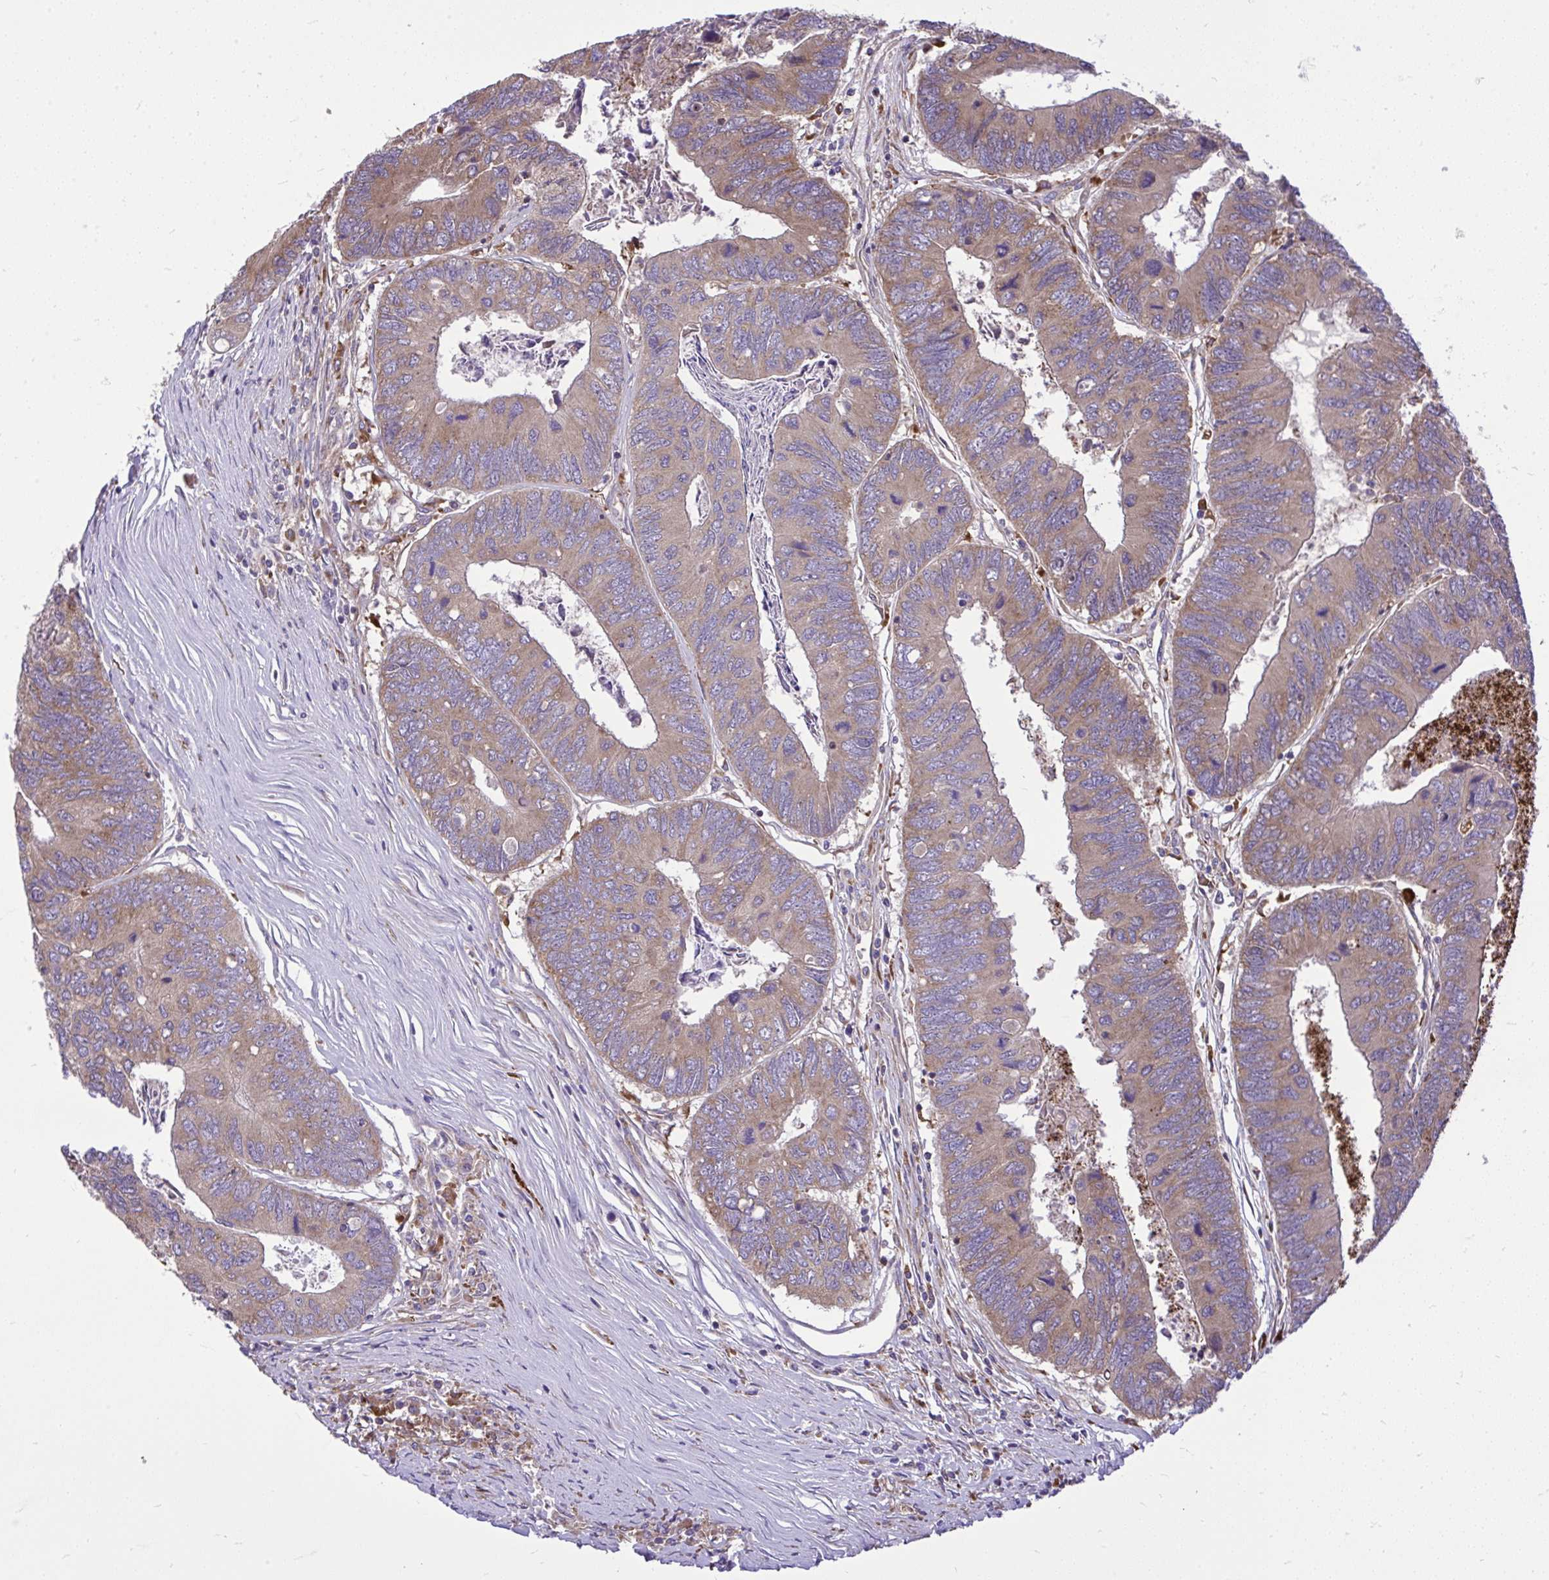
{"staining": {"intensity": "weak", "quantity": ">75%", "location": "cytoplasmic/membranous"}, "tissue": "colorectal cancer", "cell_type": "Tumor cells", "image_type": "cancer", "snomed": [{"axis": "morphology", "description": "Adenocarcinoma, NOS"}, {"axis": "topography", "description": "Colon"}], "caption": "This image reveals colorectal adenocarcinoma stained with IHC to label a protein in brown. The cytoplasmic/membranous of tumor cells show weak positivity for the protein. Nuclei are counter-stained blue.", "gene": "PAIP2", "patient": {"sex": "female", "age": 67}}